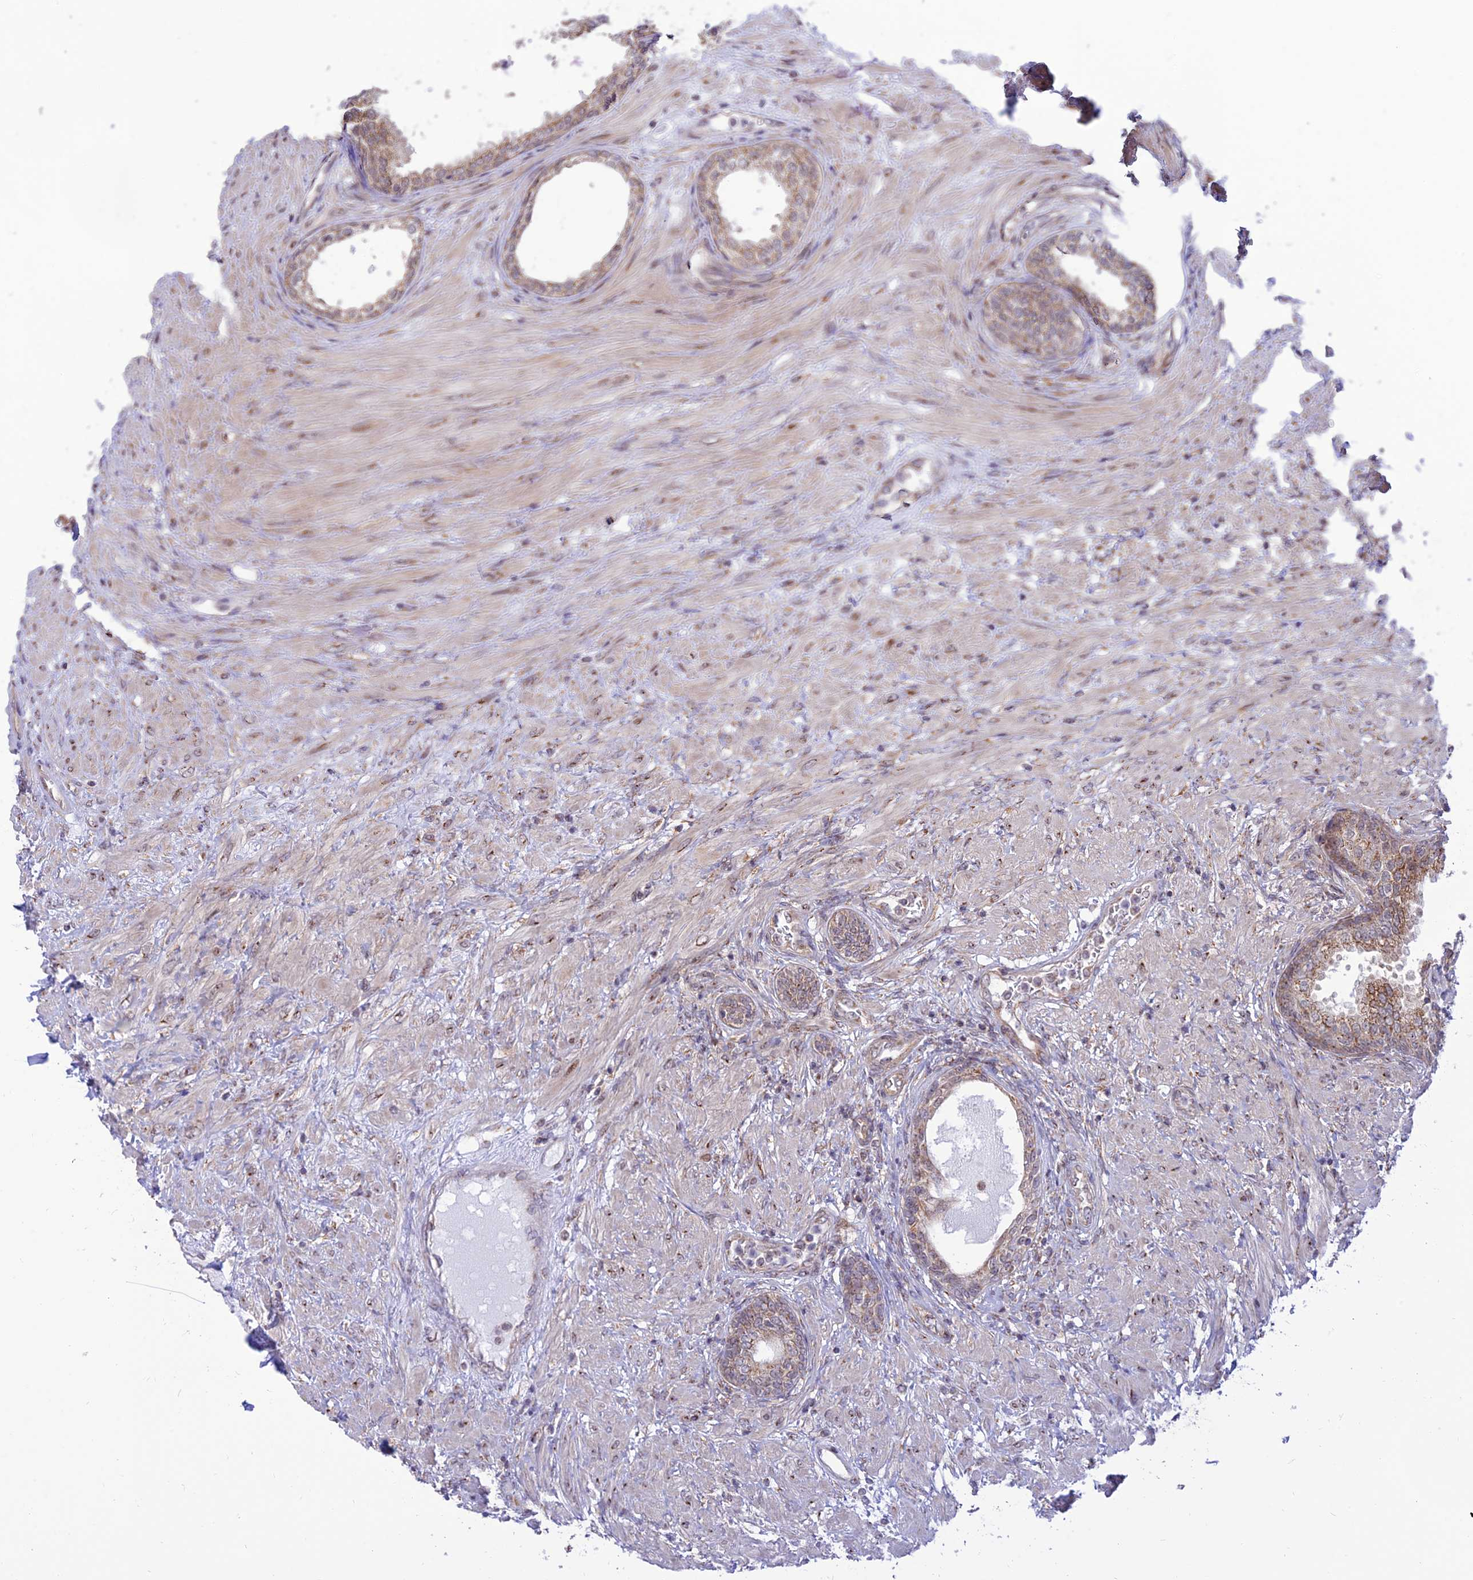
{"staining": {"intensity": "moderate", "quantity": ">75%", "location": "cytoplasmic/membranous"}, "tissue": "prostate", "cell_type": "Glandular cells", "image_type": "normal", "snomed": [{"axis": "morphology", "description": "Normal tissue, NOS"}, {"axis": "topography", "description": "Prostate"}], "caption": "This is an image of immunohistochemistry (IHC) staining of unremarkable prostate, which shows moderate positivity in the cytoplasmic/membranous of glandular cells.", "gene": "GOLGA3", "patient": {"sex": "male", "age": 76}}